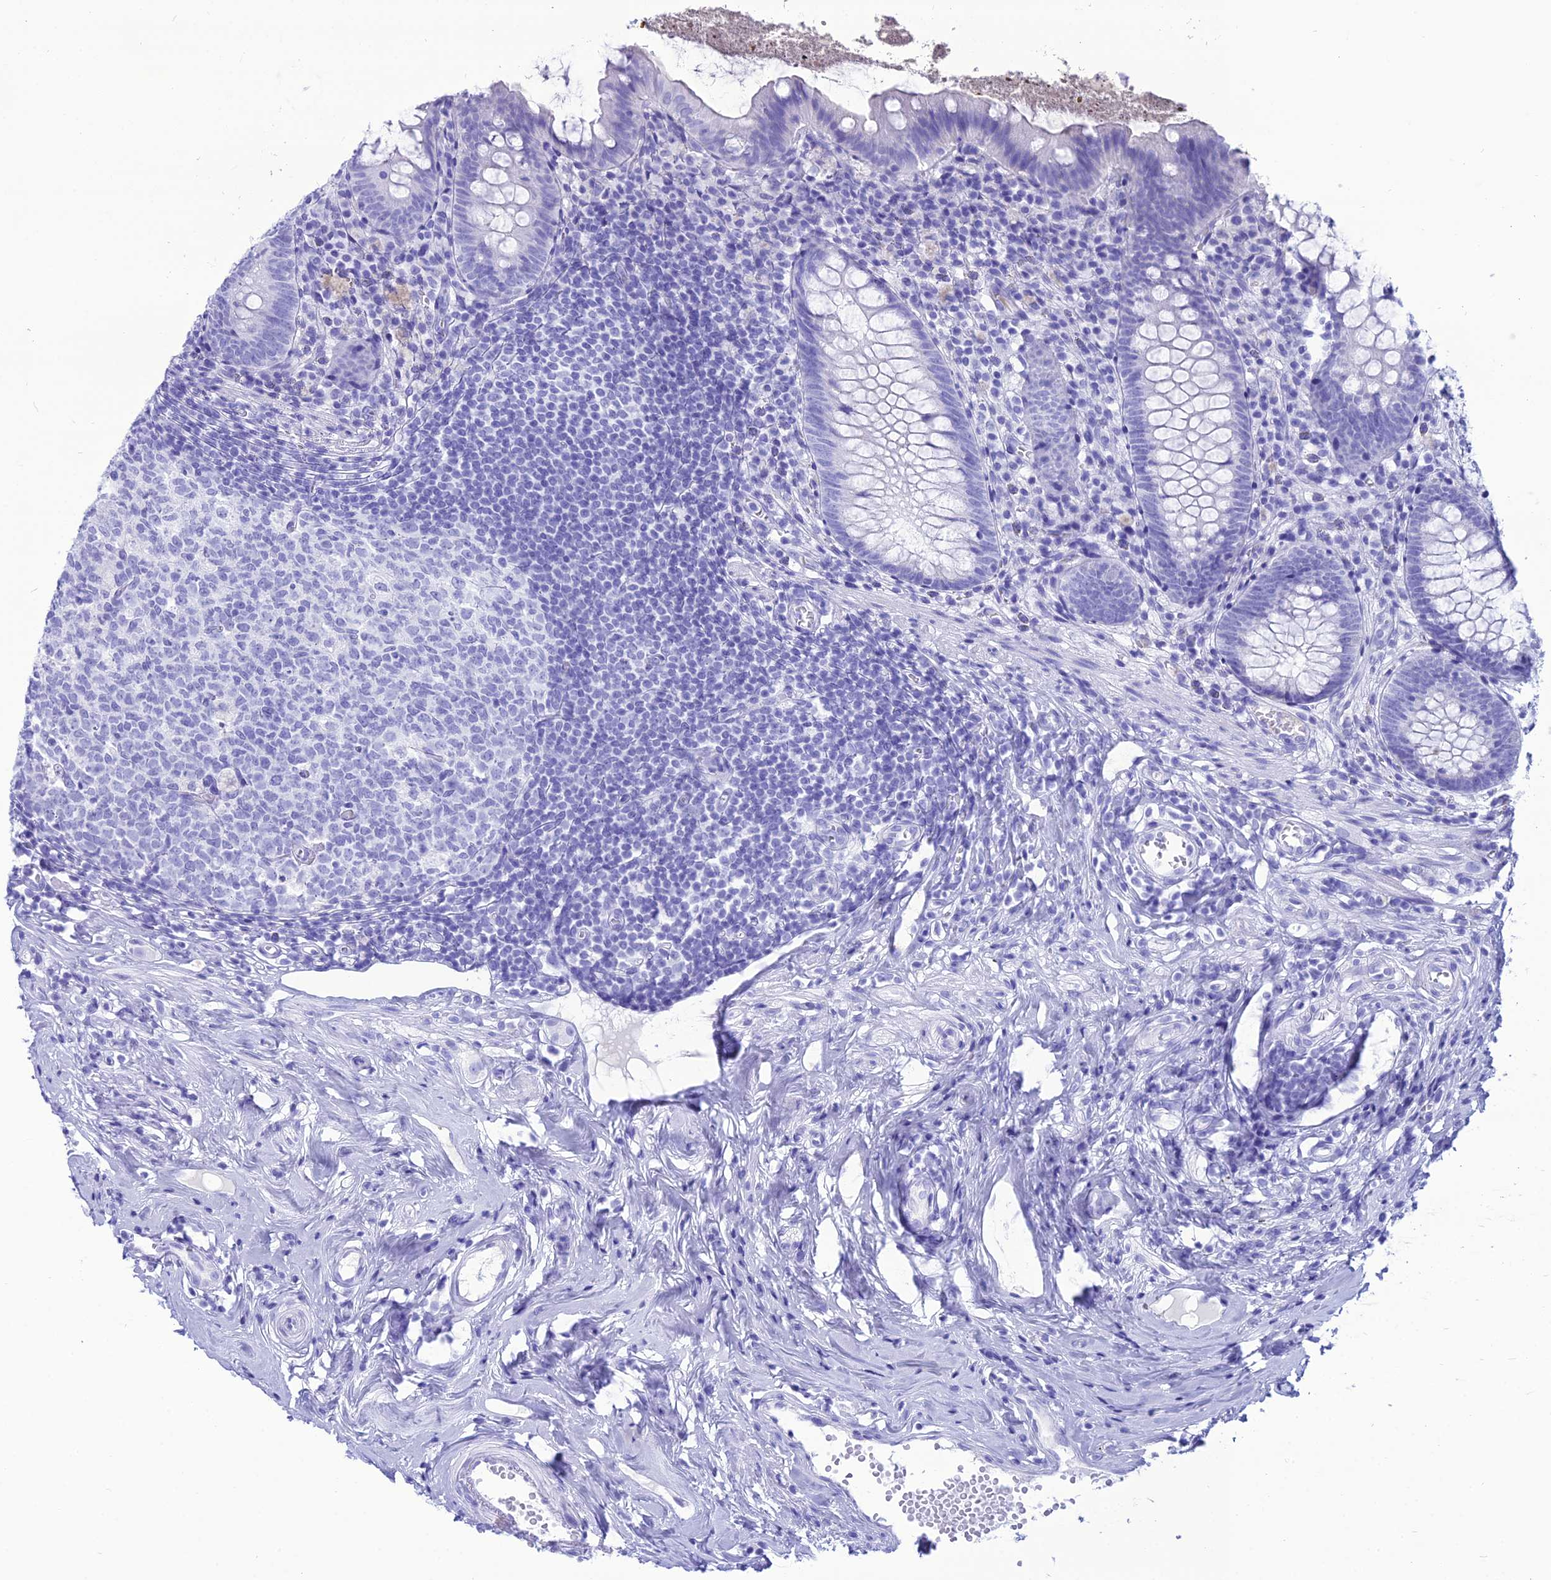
{"staining": {"intensity": "negative", "quantity": "none", "location": "none"}, "tissue": "appendix", "cell_type": "Glandular cells", "image_type": "normal", "snomed": [{"axis": "morphology", "description": "Normal tissue, NOS"}, {"axis": "topography", "description": "Appendix"}], "caption": "Protein analysis of normal appendix exhibits no significant staining in glandular cells. (Stains: DAB (3,3'-diaminobenzidine) immunohistochemistry (IHC) with hematoxylin counter stain, Microscopy: brightfield microscopy at high magnification).", "gene": "PNMA5", "patient": {"sex": "female", "age": 51}}